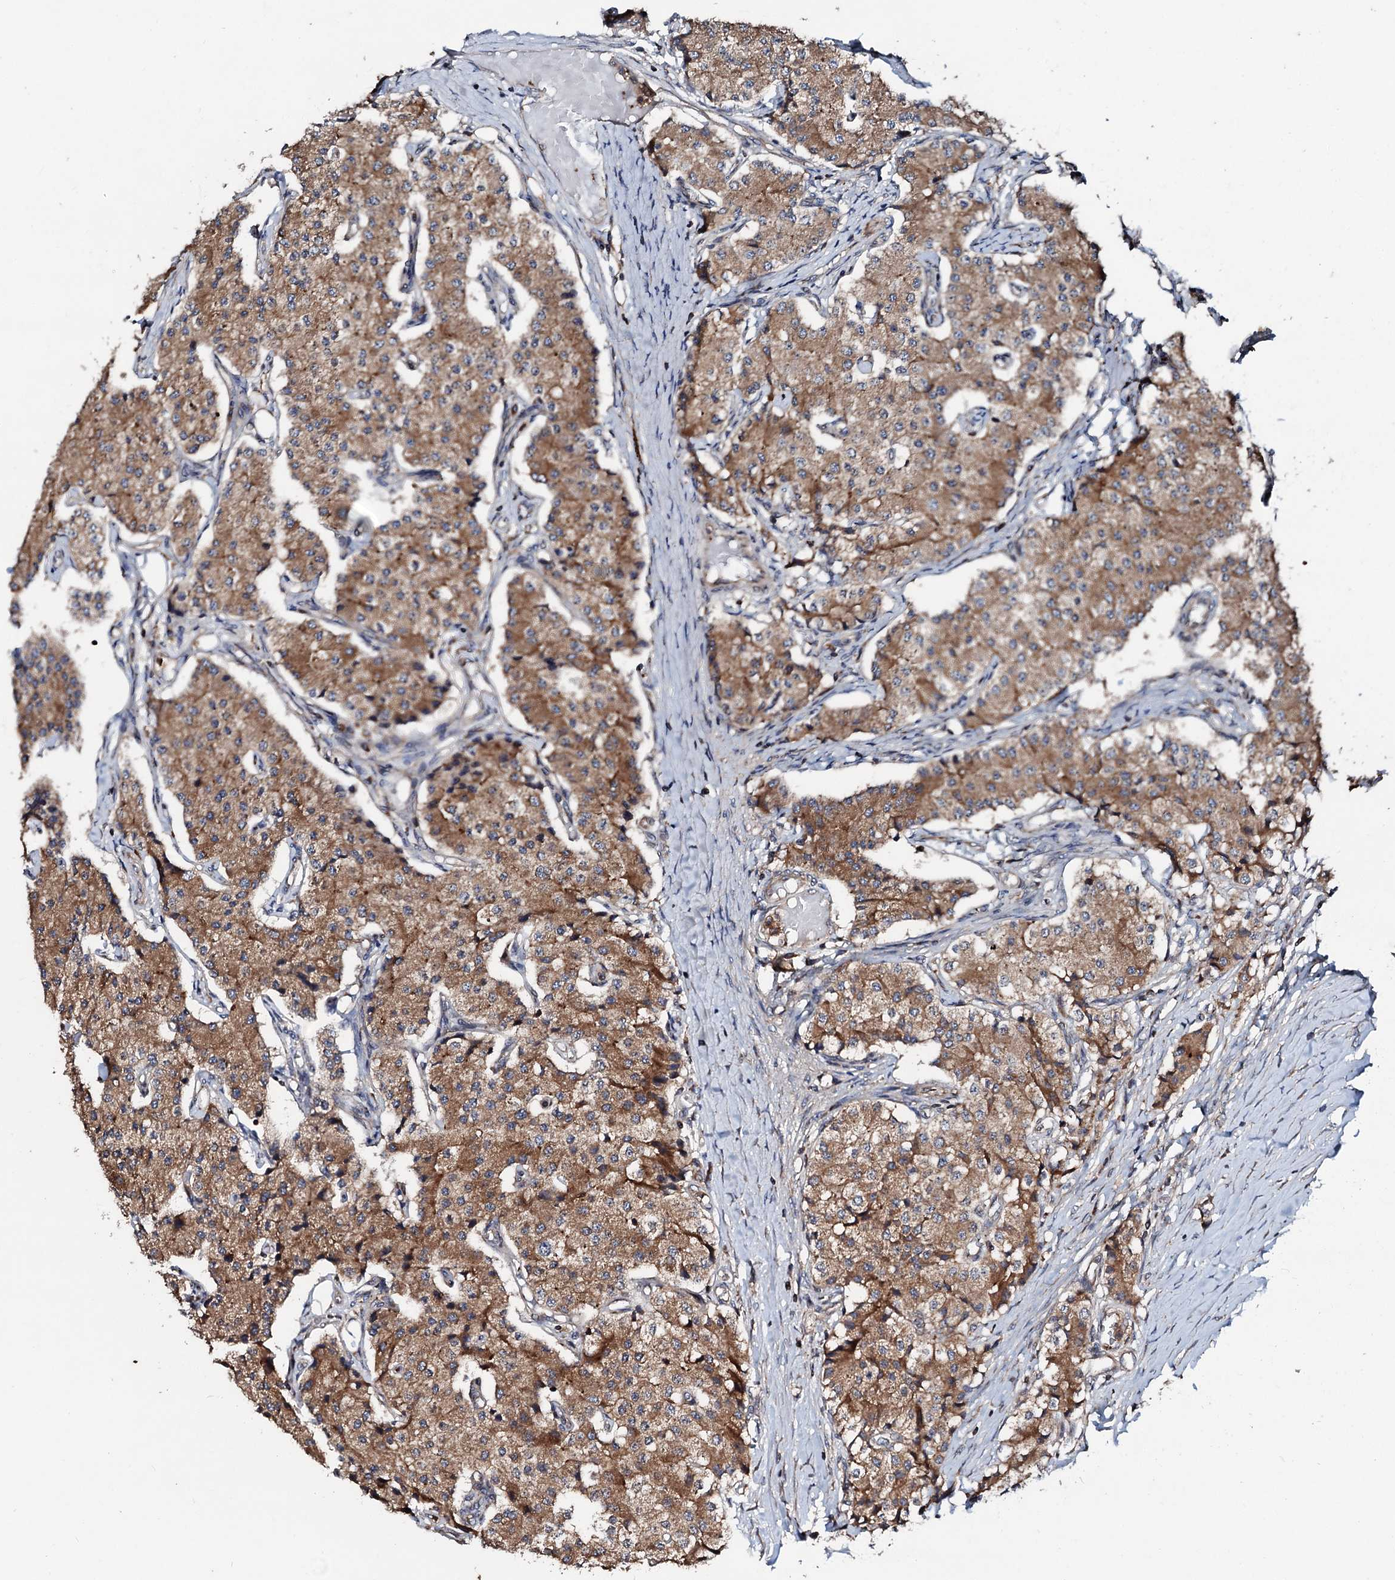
{"staining": {"intensity": "moderate", "quantity": ">75%", "location": "cytoplasmic/membranous"}, "tissue": "carcinoid", "cell_type": "Tumor cells", "image_type": "cancer", "snomed": [{"axis": "morphology", "description": "Carcinoid, malignant, NOS"}, {"axis": "topography", "description": "Colon"}], "caption": "Immunohistochemistry of carcinoid (malignant) exhibits medium levels of moderate cytoplasmic/membranous staining in about >75% of tumor cells.", "gene": "SDHAF2", "patient": {"sex": "female", "age": 52}}